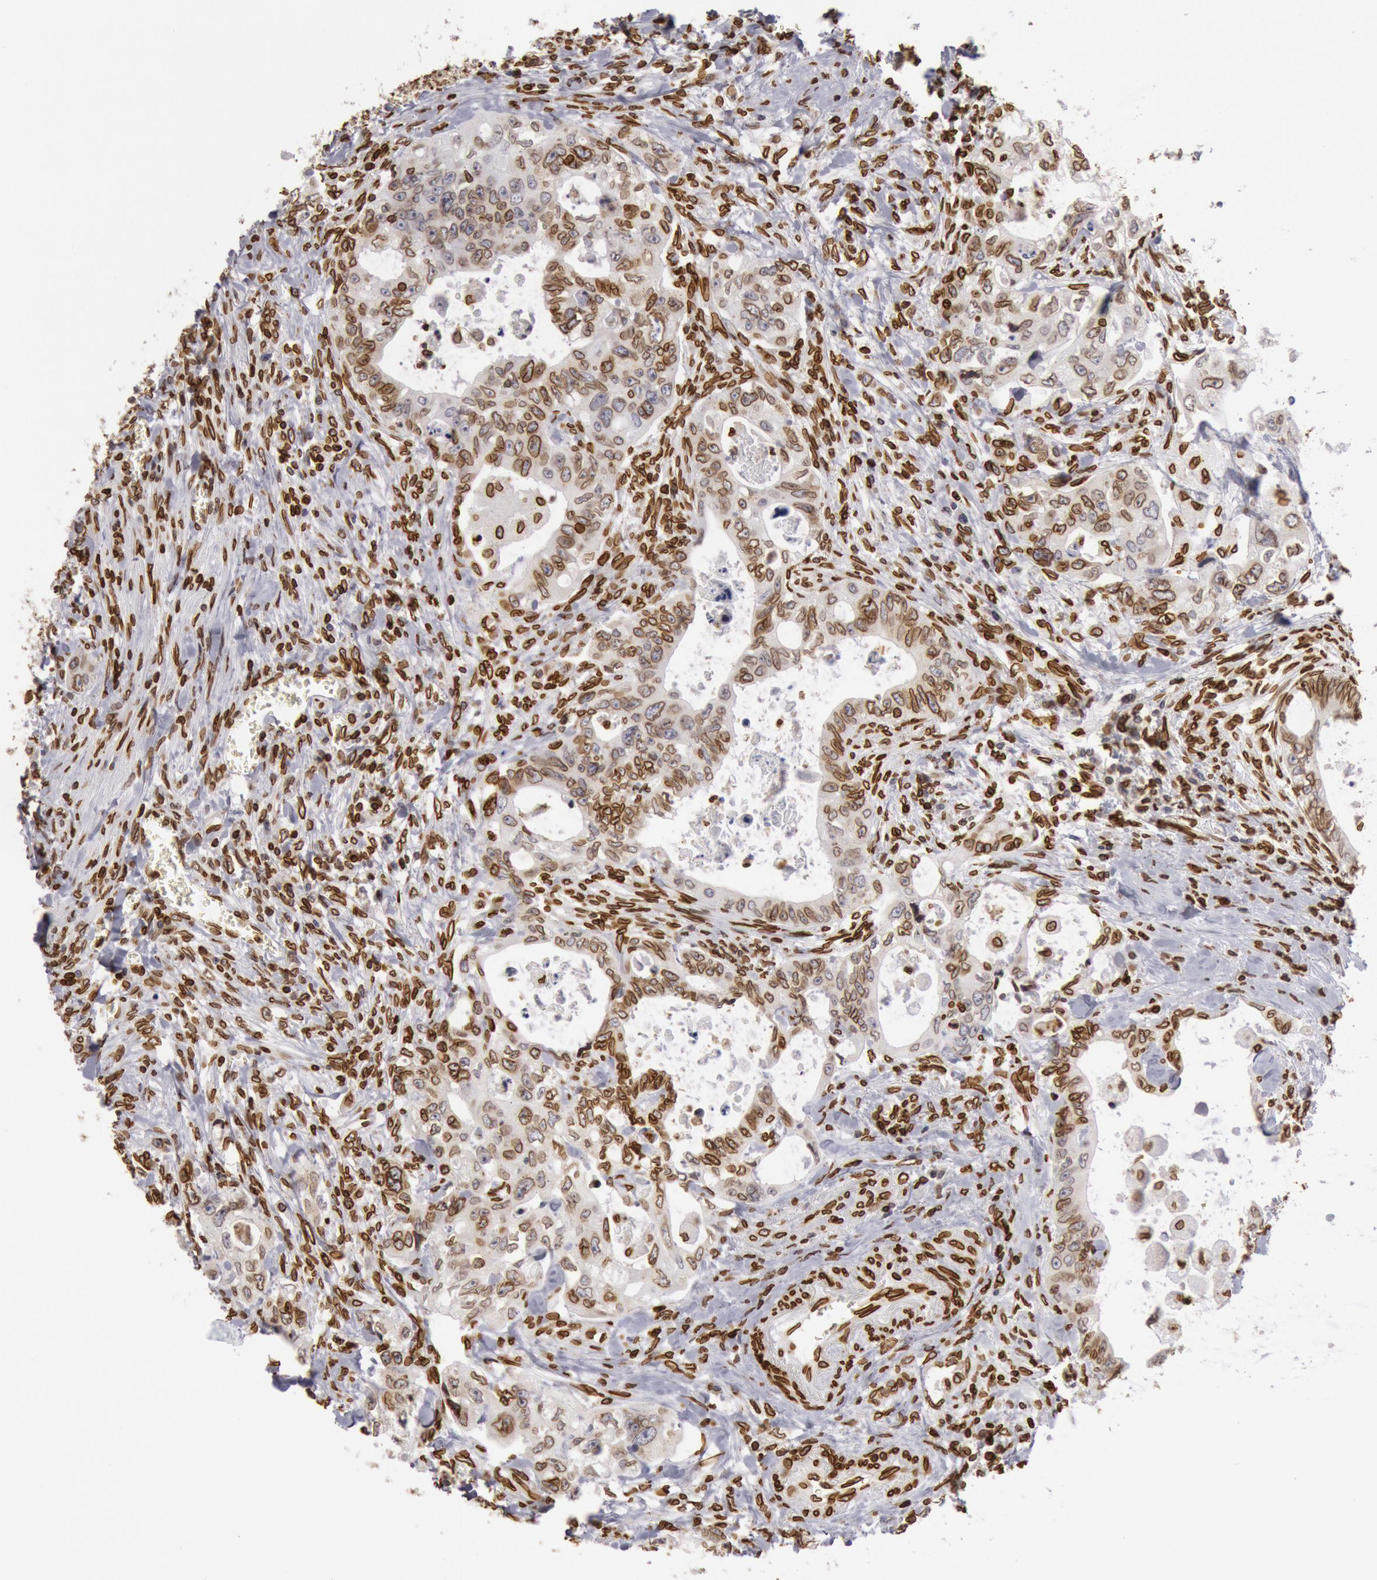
{"staining": {"intensity": "strong", "quantity": "25%-75%", "location": "nuclear"}, "tissue": "colorectal cancer", "cell_type": "Tumor cells", "image_type": "cancer", "snomed": [{"axis": "morphology", "description": "Adenocarcinoma, NOS"}, {"axis": "topography", "description": "Rectum"}], "caption": "Immunohistochemistry (IHC) staining of colorectal adenocarcinoma, which demonstrates high levels of strong nuclear staining in about 25%-75% of tumor cells indicating strong nuclear protein positivity. The staining was performed using DAB (3,3'-diaminobenzidine) (brown) for protein detection and nuclei were counterstained in hematoxylin (blue).", "gene": "SUN2", "patient": {"sex": "female", "age": 57}}